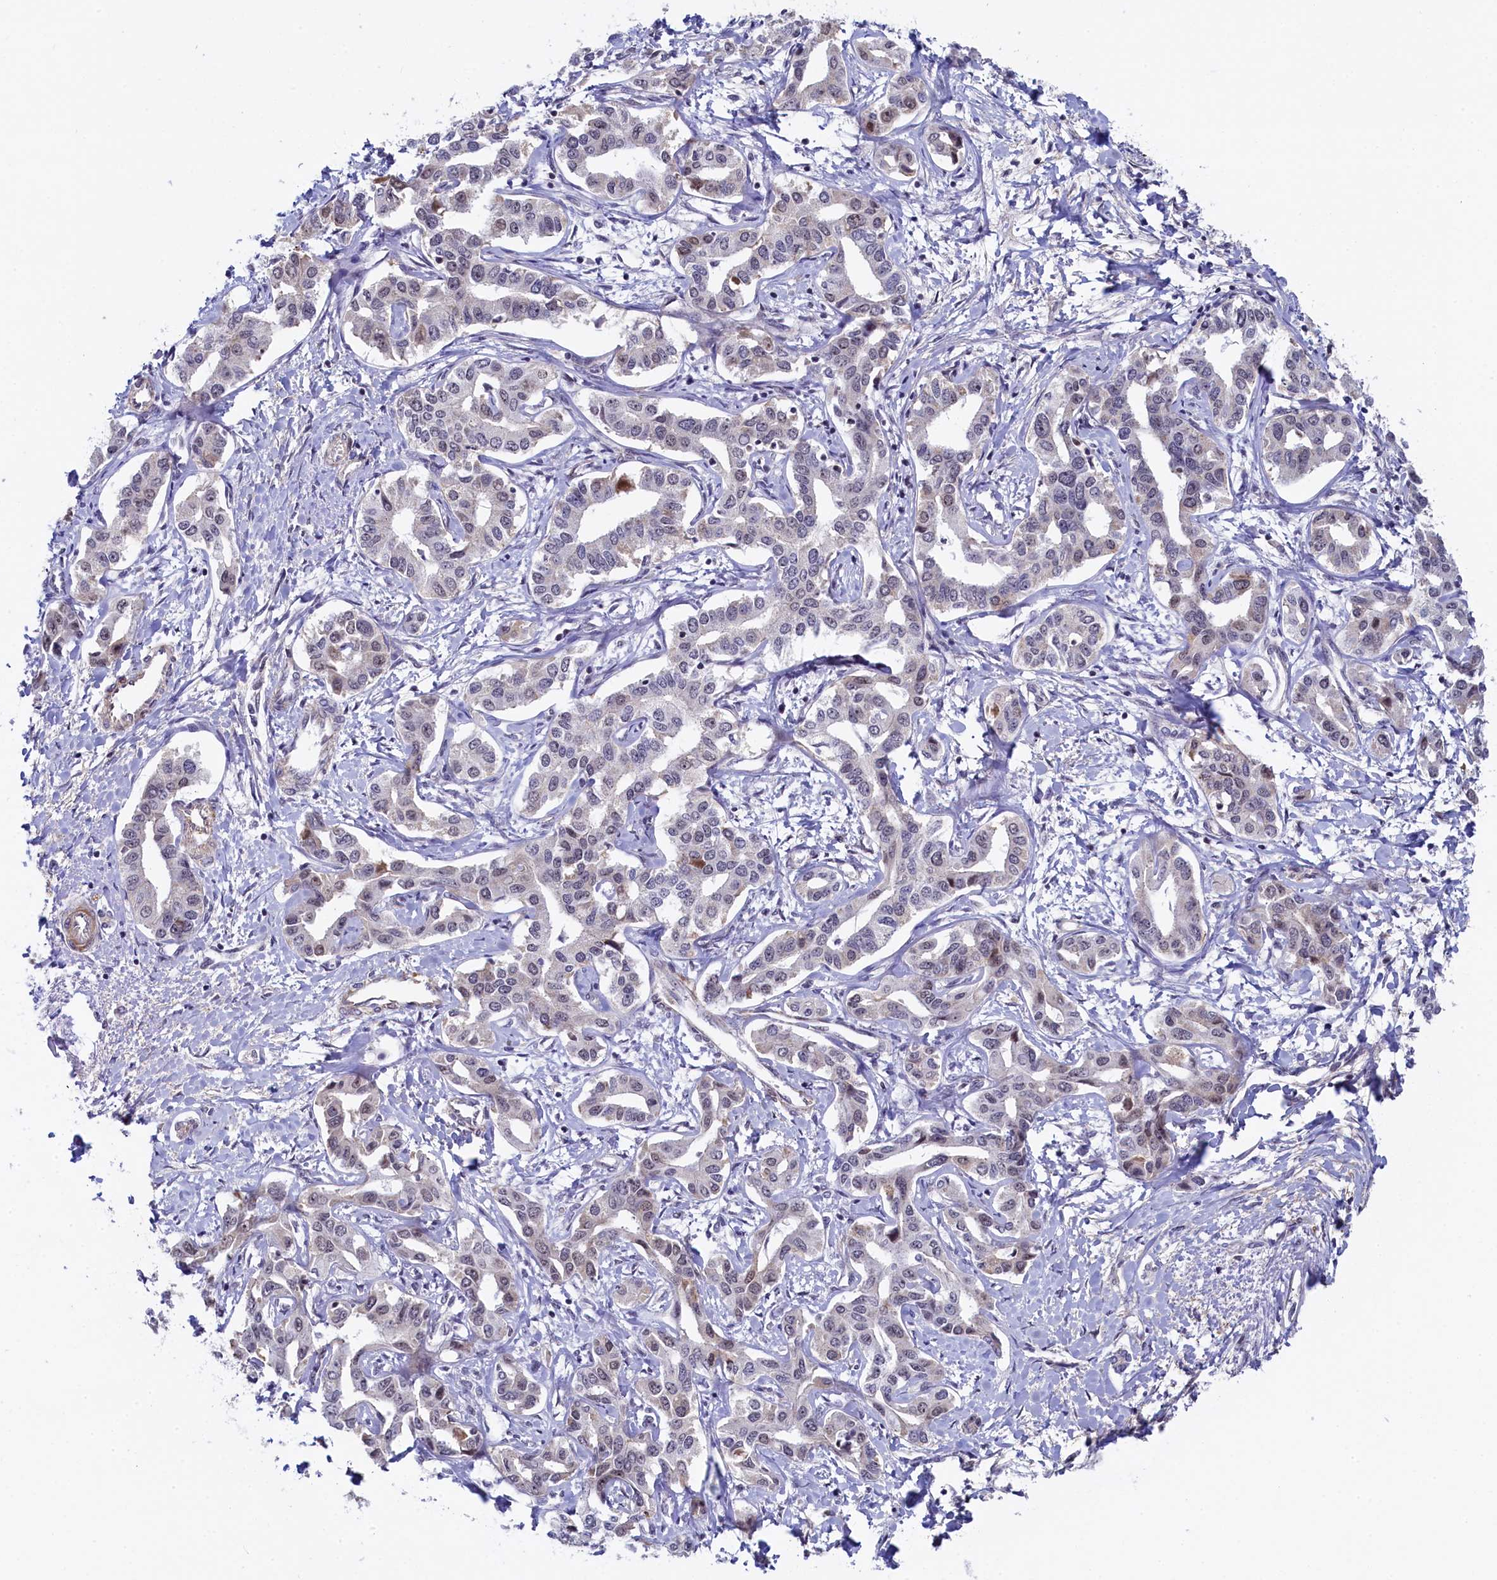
{"staining": {"intensity": "weak", "quantity": "<25%", "location": "nuclear"}, "tissue": "liver cancer", "cell_type": "Tumor cells", "image_type": "cancer", "snomed": [{"axis": "morphology", "description": "Cholangiocarcinoma"}, {"axis": "topography", "description": "Liver"}], "caption": "The immunohistochemistry histopathology image has no significant staining in tumor cells of liver cancer (cholangiocarcinoma) tissue.", "gene": "INTS14", "patient": {"sex": "male", "age": 59}}